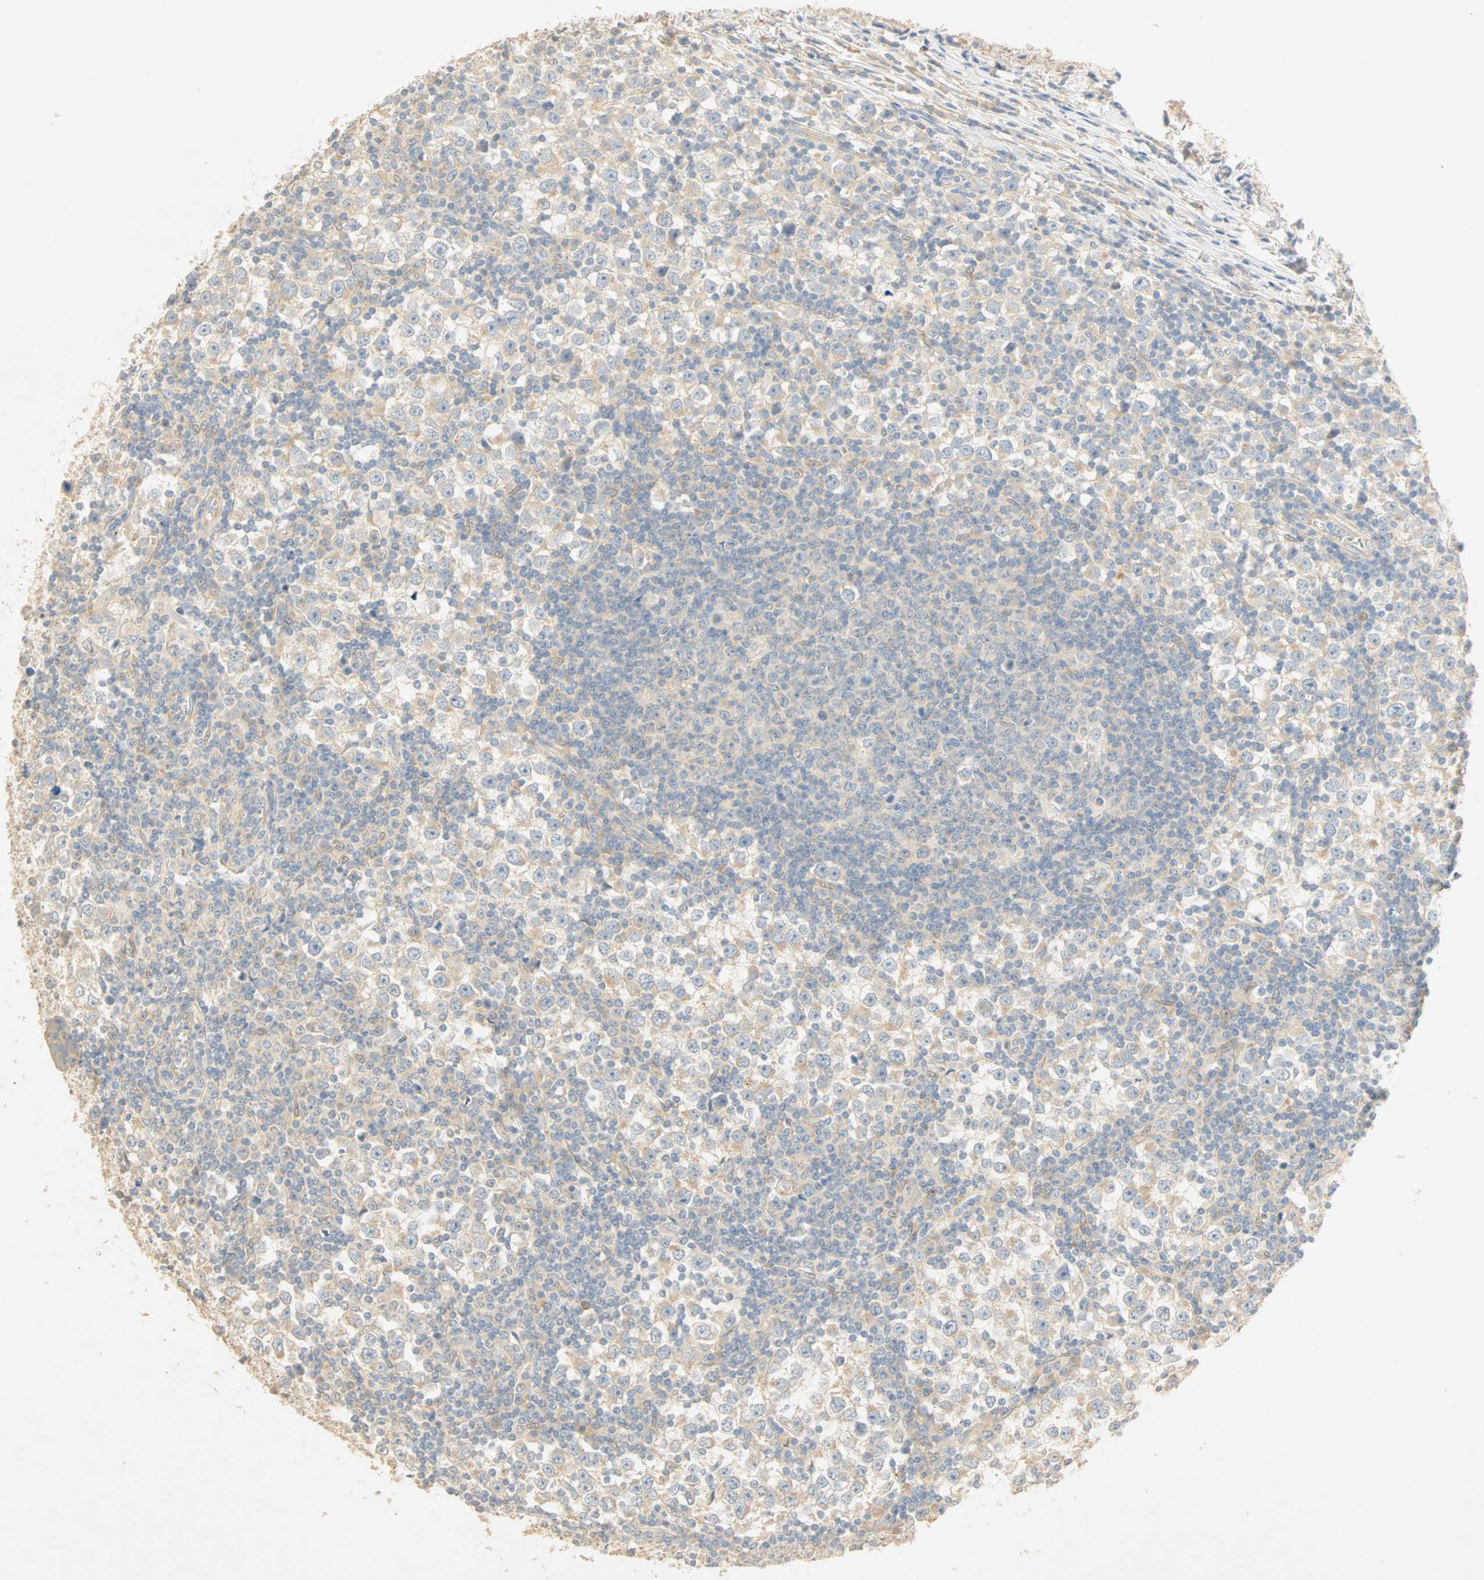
{"staining": {"intensity": "weak", "quantity": "<25%", "location": "cytoplasmic/membranous"}, "tissue": "testis cancer", "cell_type": "Tumor cells", "image_type": "cancer", "snomed": [{"axis": "morphology", "description": "Seminoma, NOS"}, {"axis": "topography", "description": "Testis"}], "caption": "Immunohistochemistry (IHC) image of neoplastic tissue: testis cancer (seminoma) stained with DAB (3,3'-diaminobenzidine) reveals no significant protein staining in tumor cells. Nuclei are stained in blue.", "gene": "SELENBP1", "patient": {"sex": "male", "age": 65}}